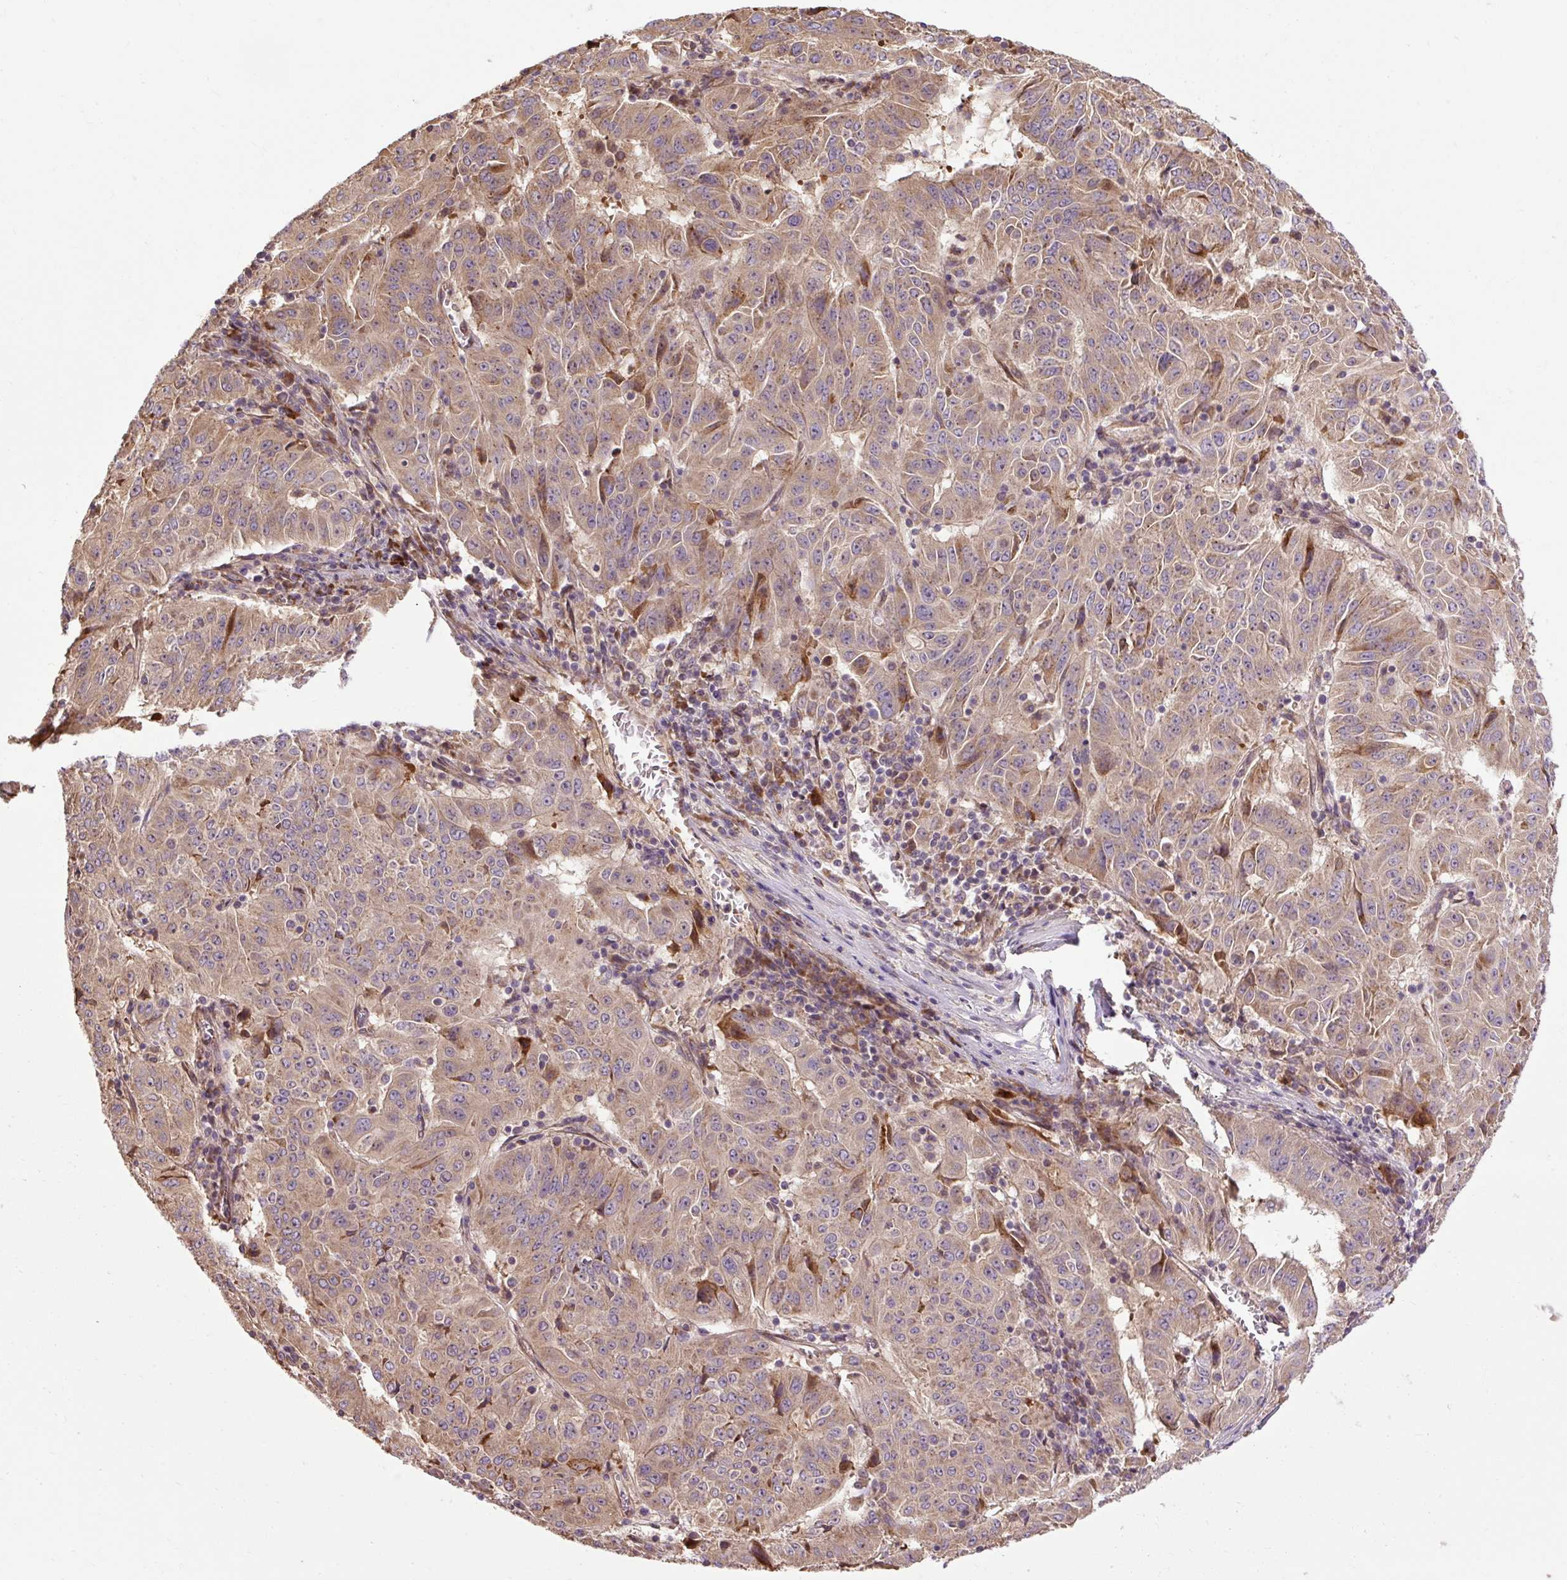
{"staining": {"intensity": "moderate", "quantity": ">75%", "location": "cytoplasmic/membranous"}, "tissue": "pancreatic cancer", "cell_type": "Tumor cells", "image_type": "cancer", "snomed": [{"axis": "morphology", "description": "Adenocarcinoma, NOS"}, {"axis": "topography", "description": "Pancreas"}], "caption": "Immunohistochemical staining of pancreatic cancer displays moderate cytoplasmic/membranous protein positivity in approximately >75% of tumor cells.", "gene": "FLRT1", "patient": {"sex": "male", "age": 63}}